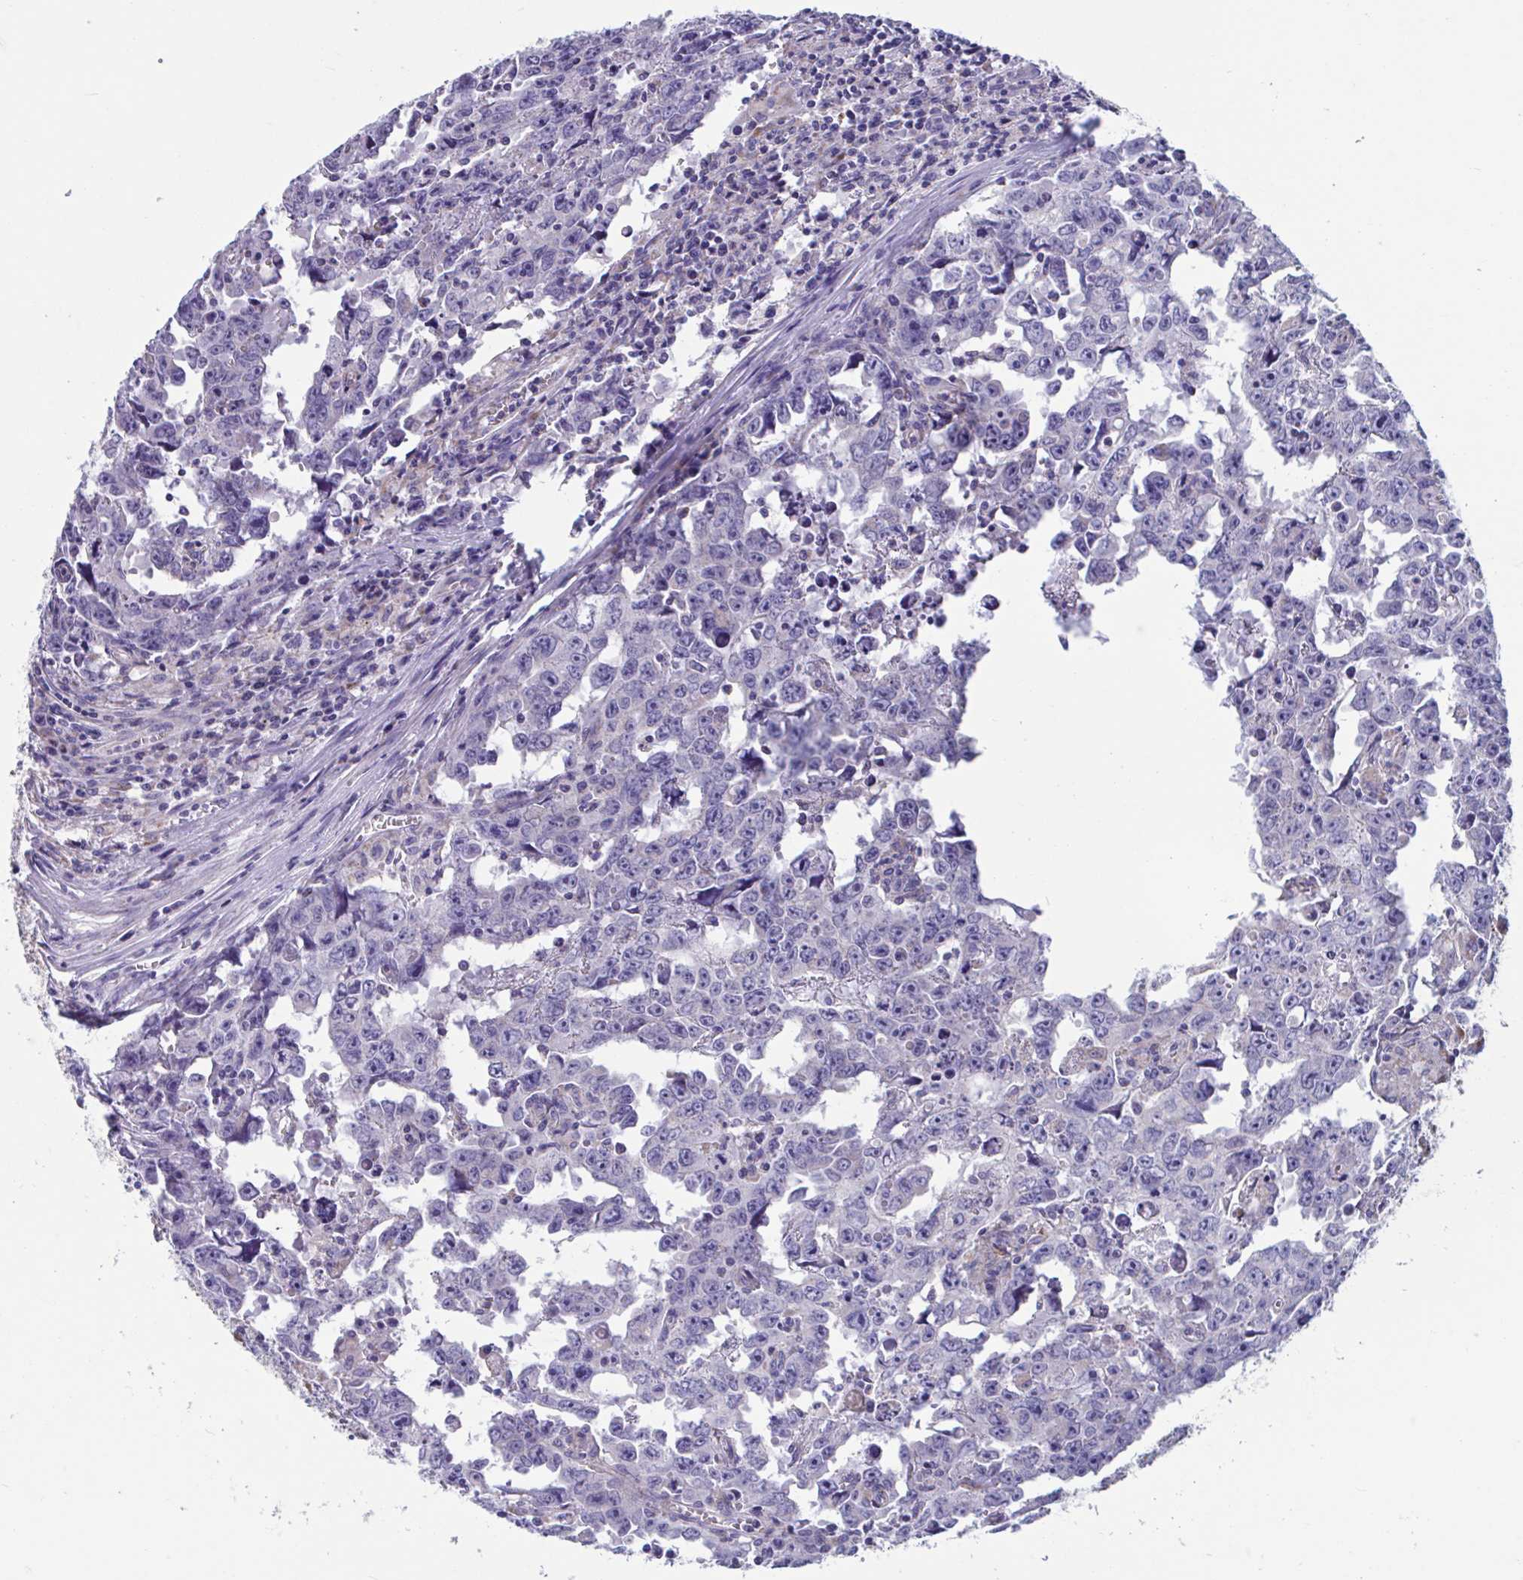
{"staining": {"intensity": "negative", "quantity": "none", "location": "none"}, "tissue": "testis cancer", "cell_type": "Tumor cells", "image_type": "cancer", "snomed": [{"axis": "morphology", "description": "Carcinoma, Embryonal, NOS"}, {"axis": "topography", "description": "Testis"}], "caption": "Testis cancer (embryonal carcinoma) was stained to show a protein in brown. There is no significant staining in tumor cells.", "gene": "OR13A1", "patient": {"sex": "male", "age": 22}}